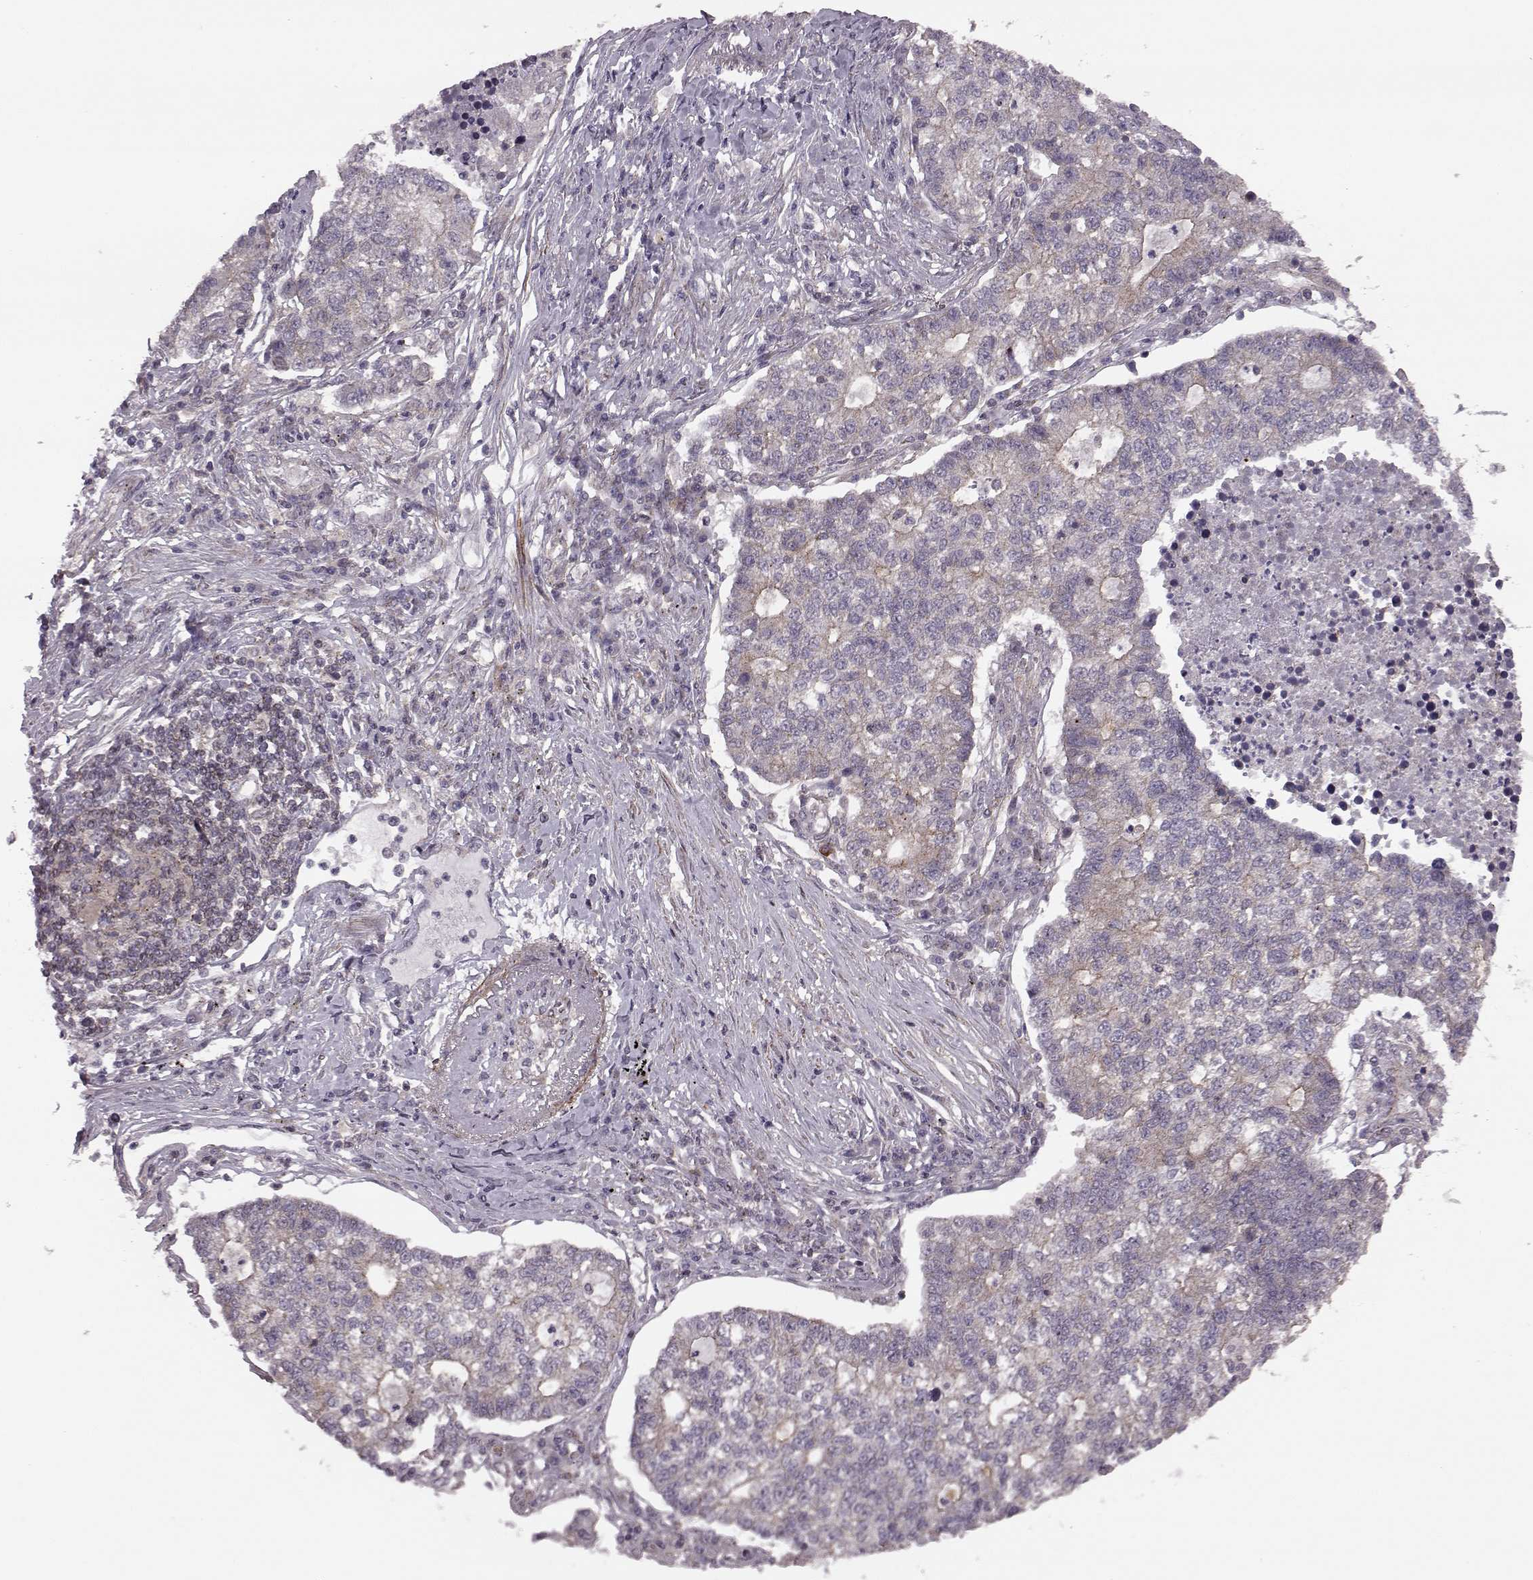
{"staining": {"intensity": "weak", "quantity": "25%-75%", "location": "cytoplasmic/membranous"}, "tissue": "lung cancer", "cell_type": "Tumor cells", "image_type": "cancer", "snomed": [{"axis": "morphology", "description": "Adenocarcinoma, NOS"}, {"axis": "topography", "description": "Lung"}], "caption": "Lung cancer (adenocarcinoma) stained with a protein marker displays weak staining in tumor cells.", "gene": "FNIP2", "patient": {"sex": "male", "age": 57}}